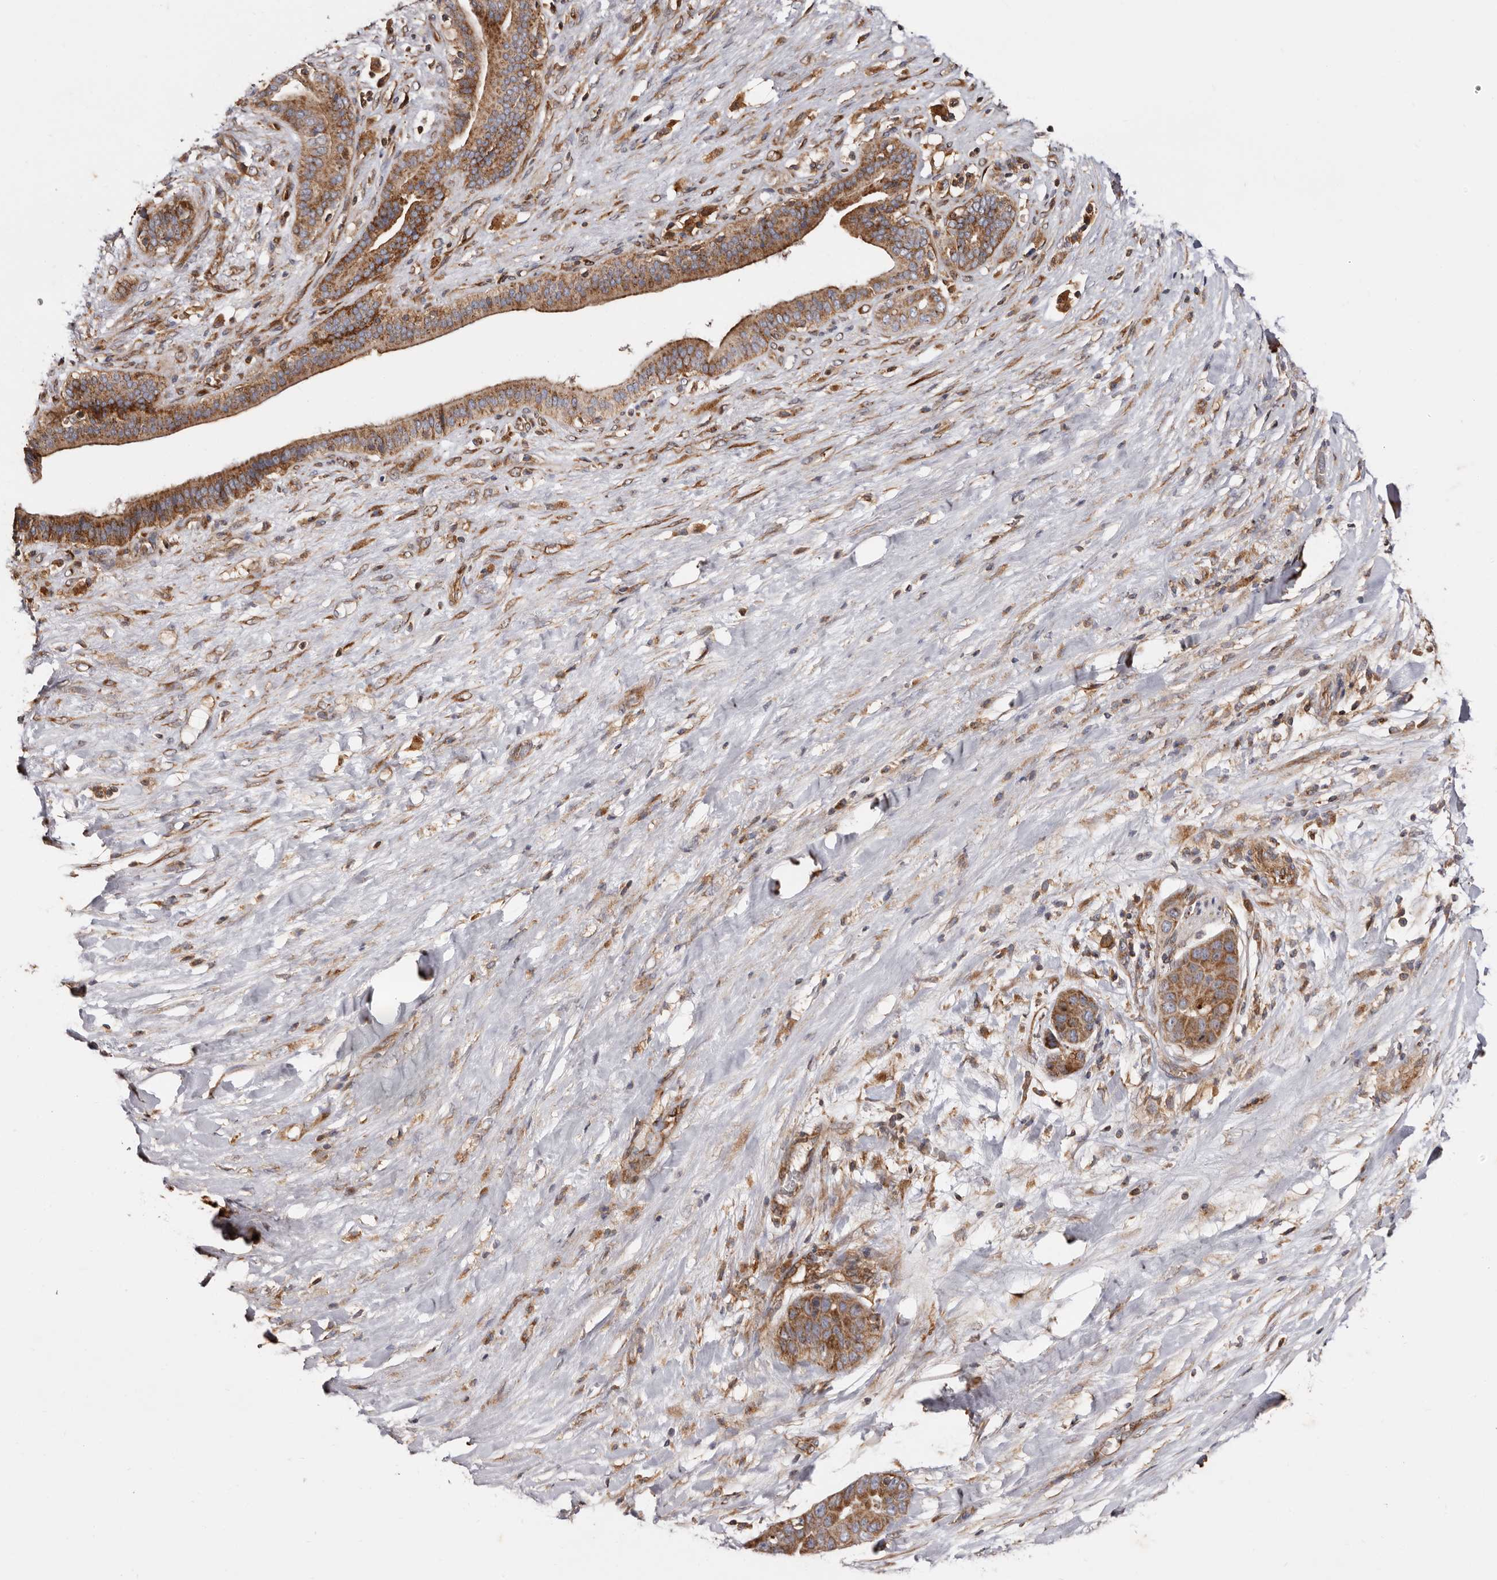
{"staining": {"intensity": "moderate", "quantity": ">75%", "location": "cytoplasmic/membranous"}, "tissue": "liver cancer", "cell_type": "Tumor cells", "image_type": "cancer", "snomed": [{"axis": "morphology", "description": "Cholangiocarcinoma"}, {"axis": "topography", "description": "Liver"}], "caption": "Cholangiocarcinoma (liver) stained with a brown dye reveals moderate cytoplasmic/membranous positive staining in about >75% of tumor cells.", "gene": "COQ8B", "patient": {"sex": "female", "age": 52}}